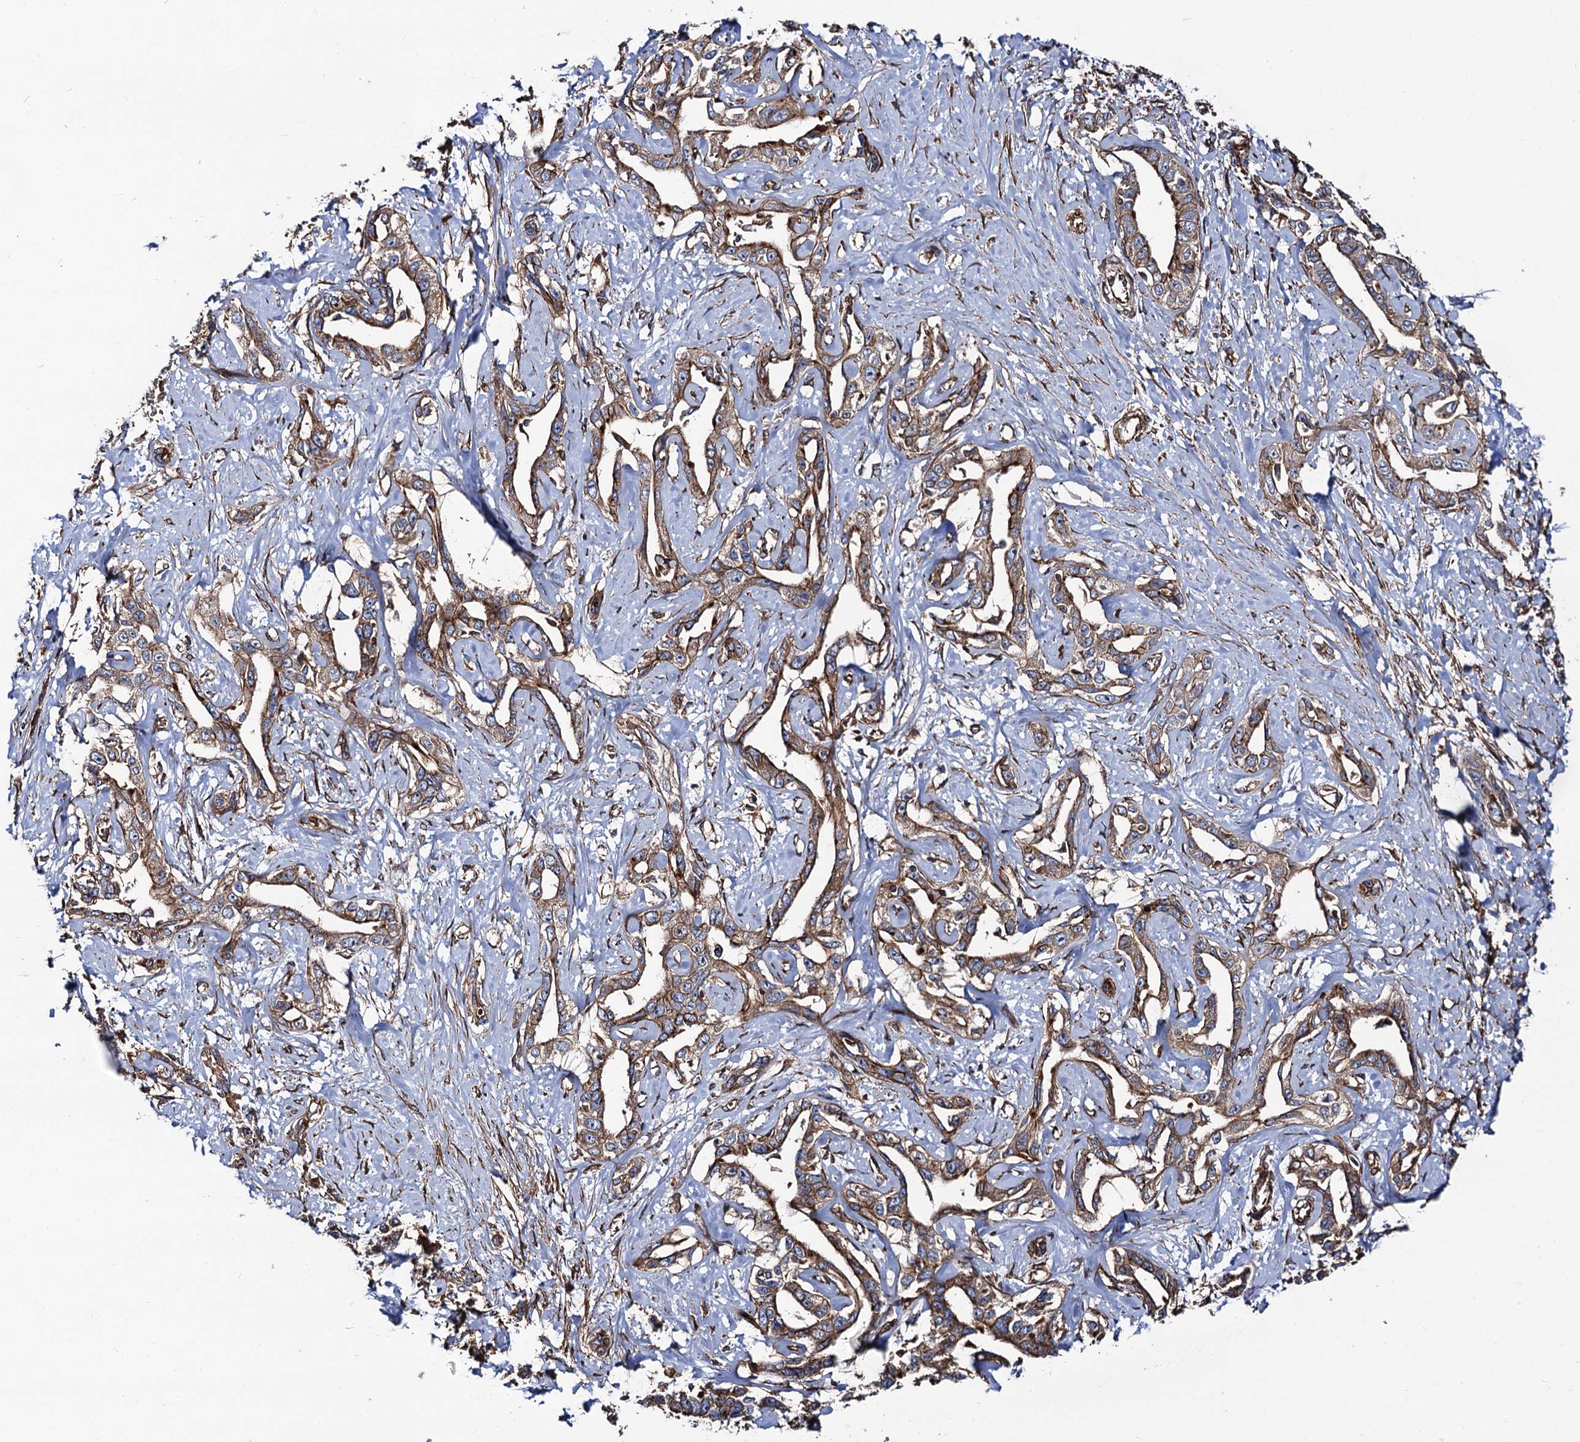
{"staining": {"intensity": "strong", "quantity": ">75%", "location": "cytoplasmic/membranous"}, "tissue": "liver cancer", "cell_type": "Tumor cells", "image_type": "cancer", "snomed": [{"axis": "morphology", "description": "Cholangiocarcinoma"}, {"axis": "topography", "description": "Liver"}], "caption": "Immunohistochemistry staining of liver cancer, which reveals high levels of strong cytoplasmic/membranous staining in about >75% of tumor cells indicating strong cytoplasmic/membranous protein expression. The staining was performed using DAB (brown) for protein detection and nuclei were counterstained in hematoxylin (blue).", "gene": "CIP2A", "patient": {"sex": "male", "age": 59}}